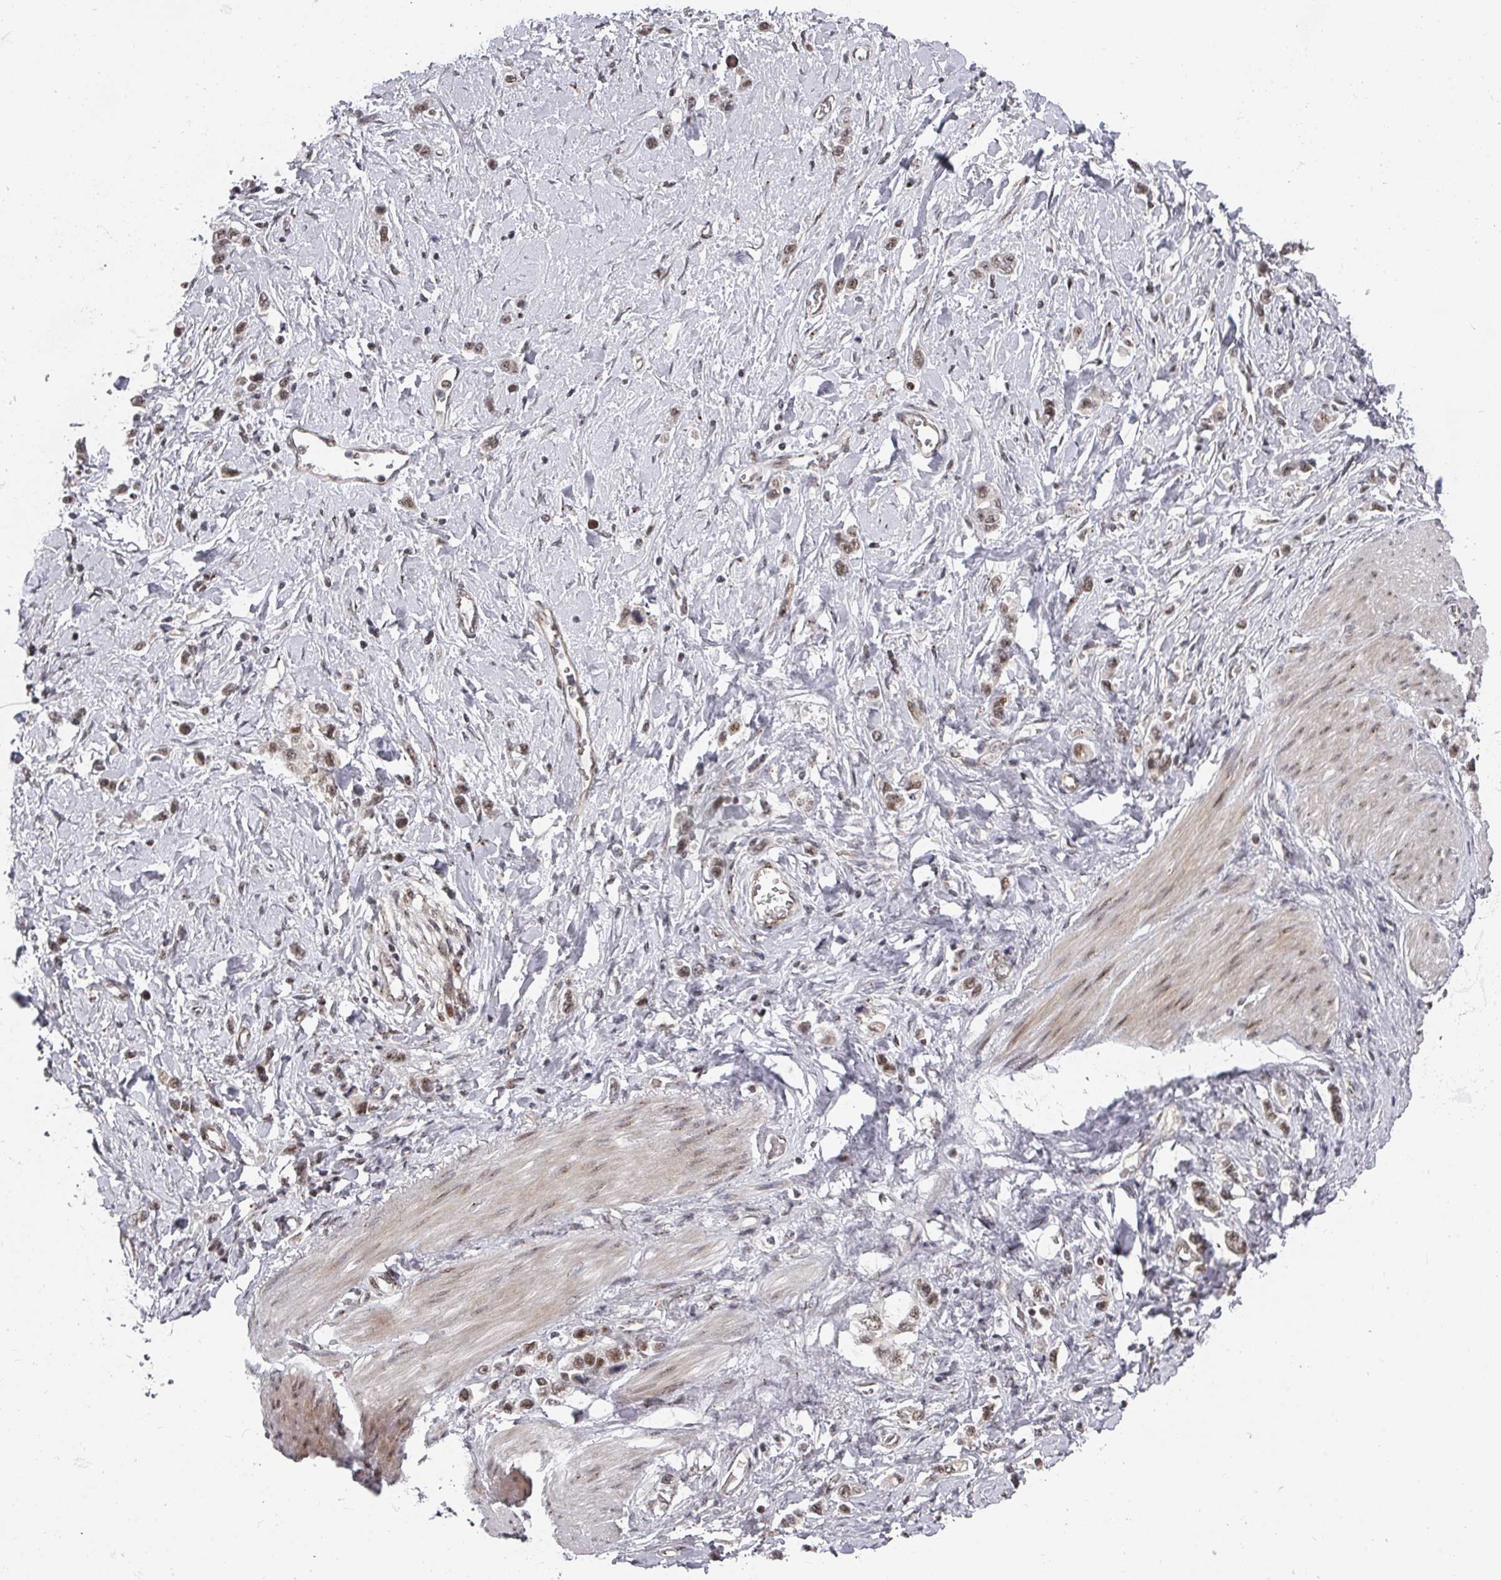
{"staining": {"intensity": "moderate", "quantity": ">75%", "location": "nuclear"}, "tissue": "stomach cancer", "cell_type": "Tumor cells", "image_type": "cancer", "snomed": [{"axis": "morphology", "description": "Normal tissue, NOS"}, {"axis": "morphology", "description": "Adenocarcinoma, NOS"}, {"axis": "topography", "description": "Stomach, upper"}, {"axis": "topography", "description": "Stomach"}], "caption": "Immunohistochemical staining of human stomach cancer displays medium levels of moderate nuclear protein staining in about >75% of tumor cells.", "gene": "KIF1C", "patient": {"sex": "female", "age": 65}}